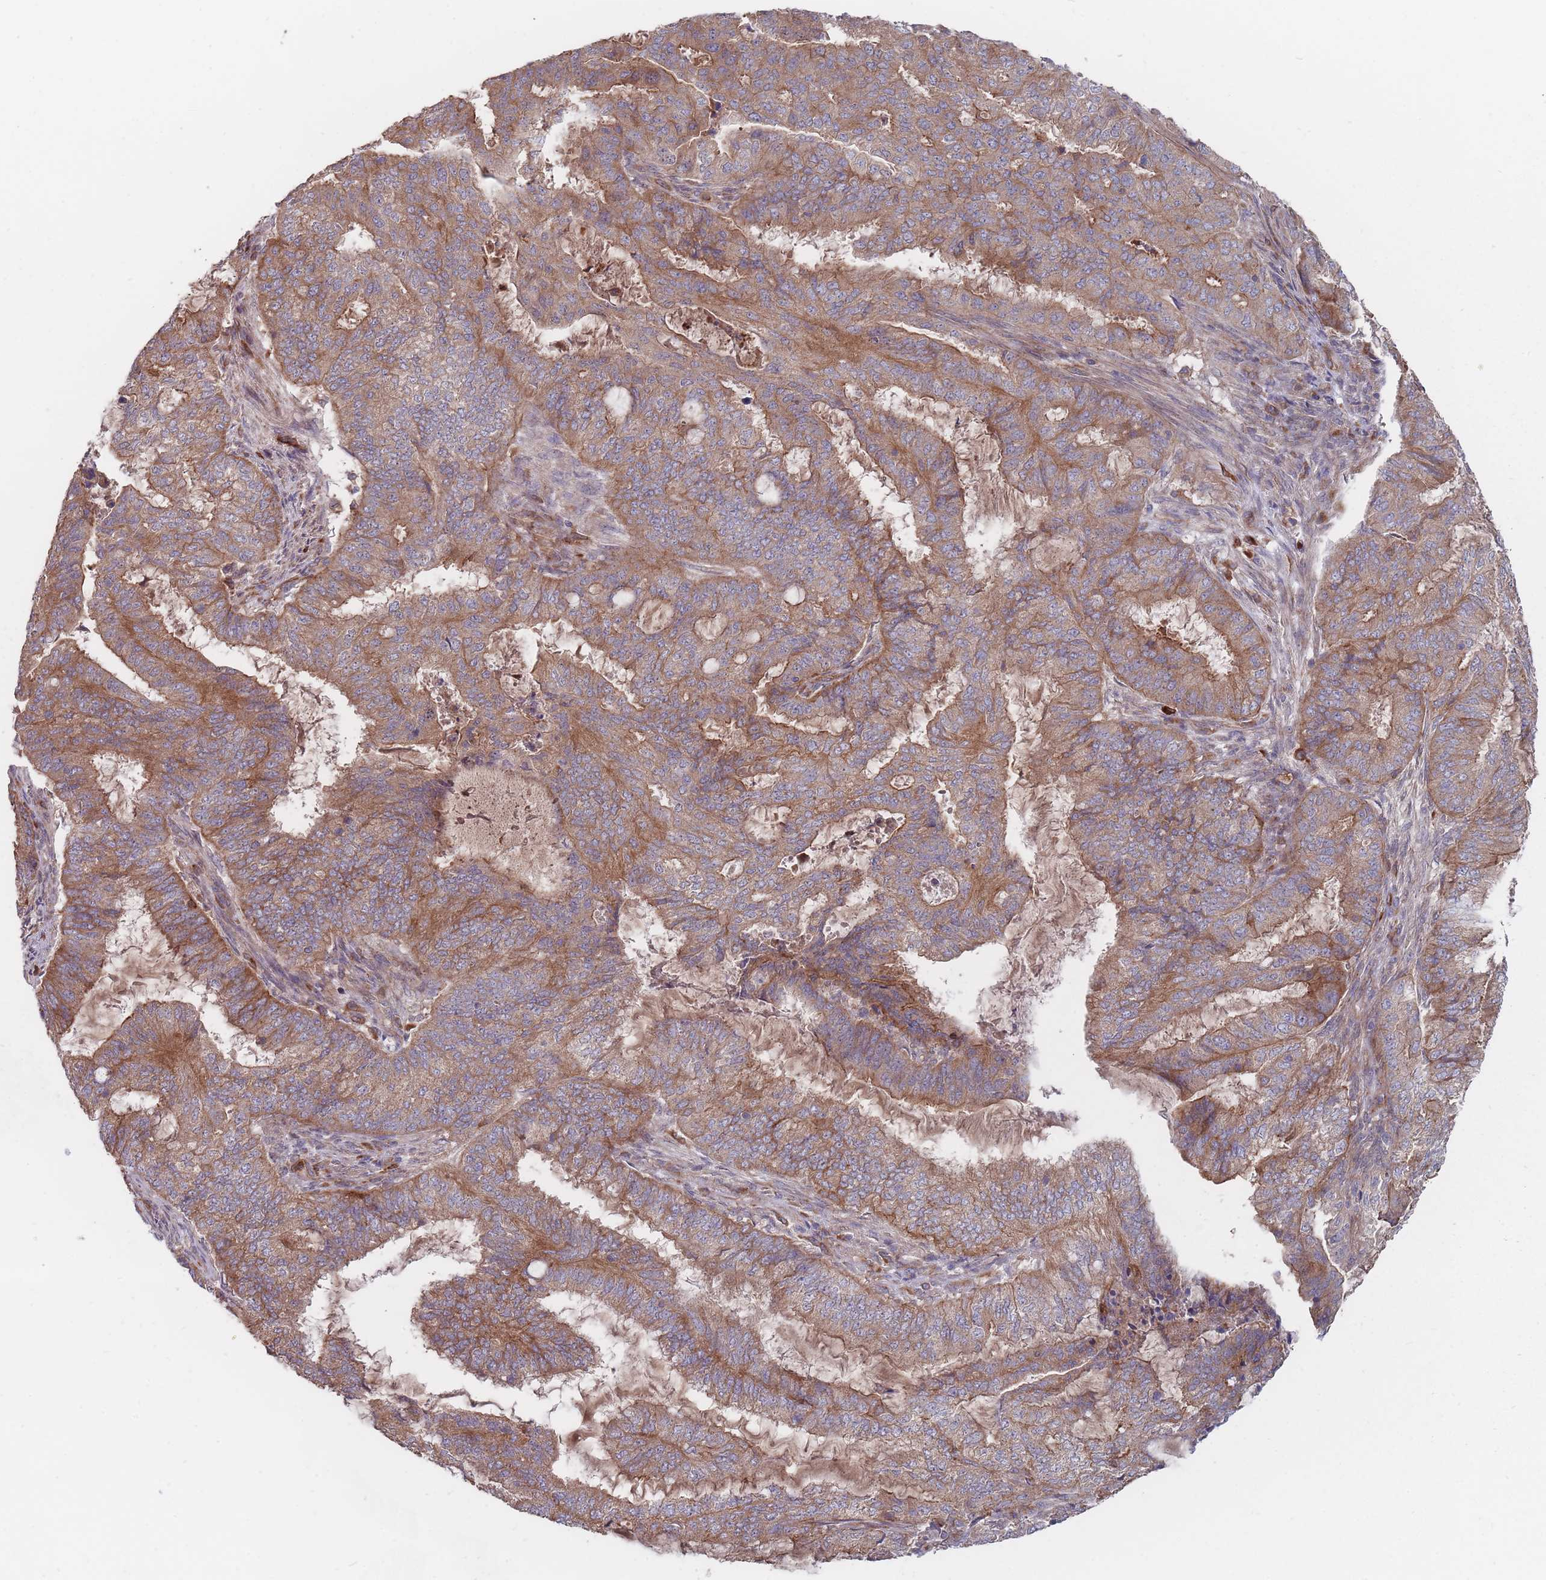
{"staining": {"intensity": "moderate", "quantity": ">75%", "location": "cytoplasmic/membranous"}, "tissue": "endometrial cancer", "cell_type": "Tumor cells", "image_type": "cancer", "snomed": [{"axis": "morphology", "description": "Adenocarcinoma, NOS"}, {"axis": "topography", "description": "Endometrium"}], "caption": "Endometrial cancer stained with immunohistochemistry demonstrates moderate cytoplasmic/membranous positivity in approximately >75% of tumor cells. (brown staining indicates protein expression, while blue staining denotes nuclei).", "gene": "THSD7B", "patient": {"sex": "female", "age": 51}}